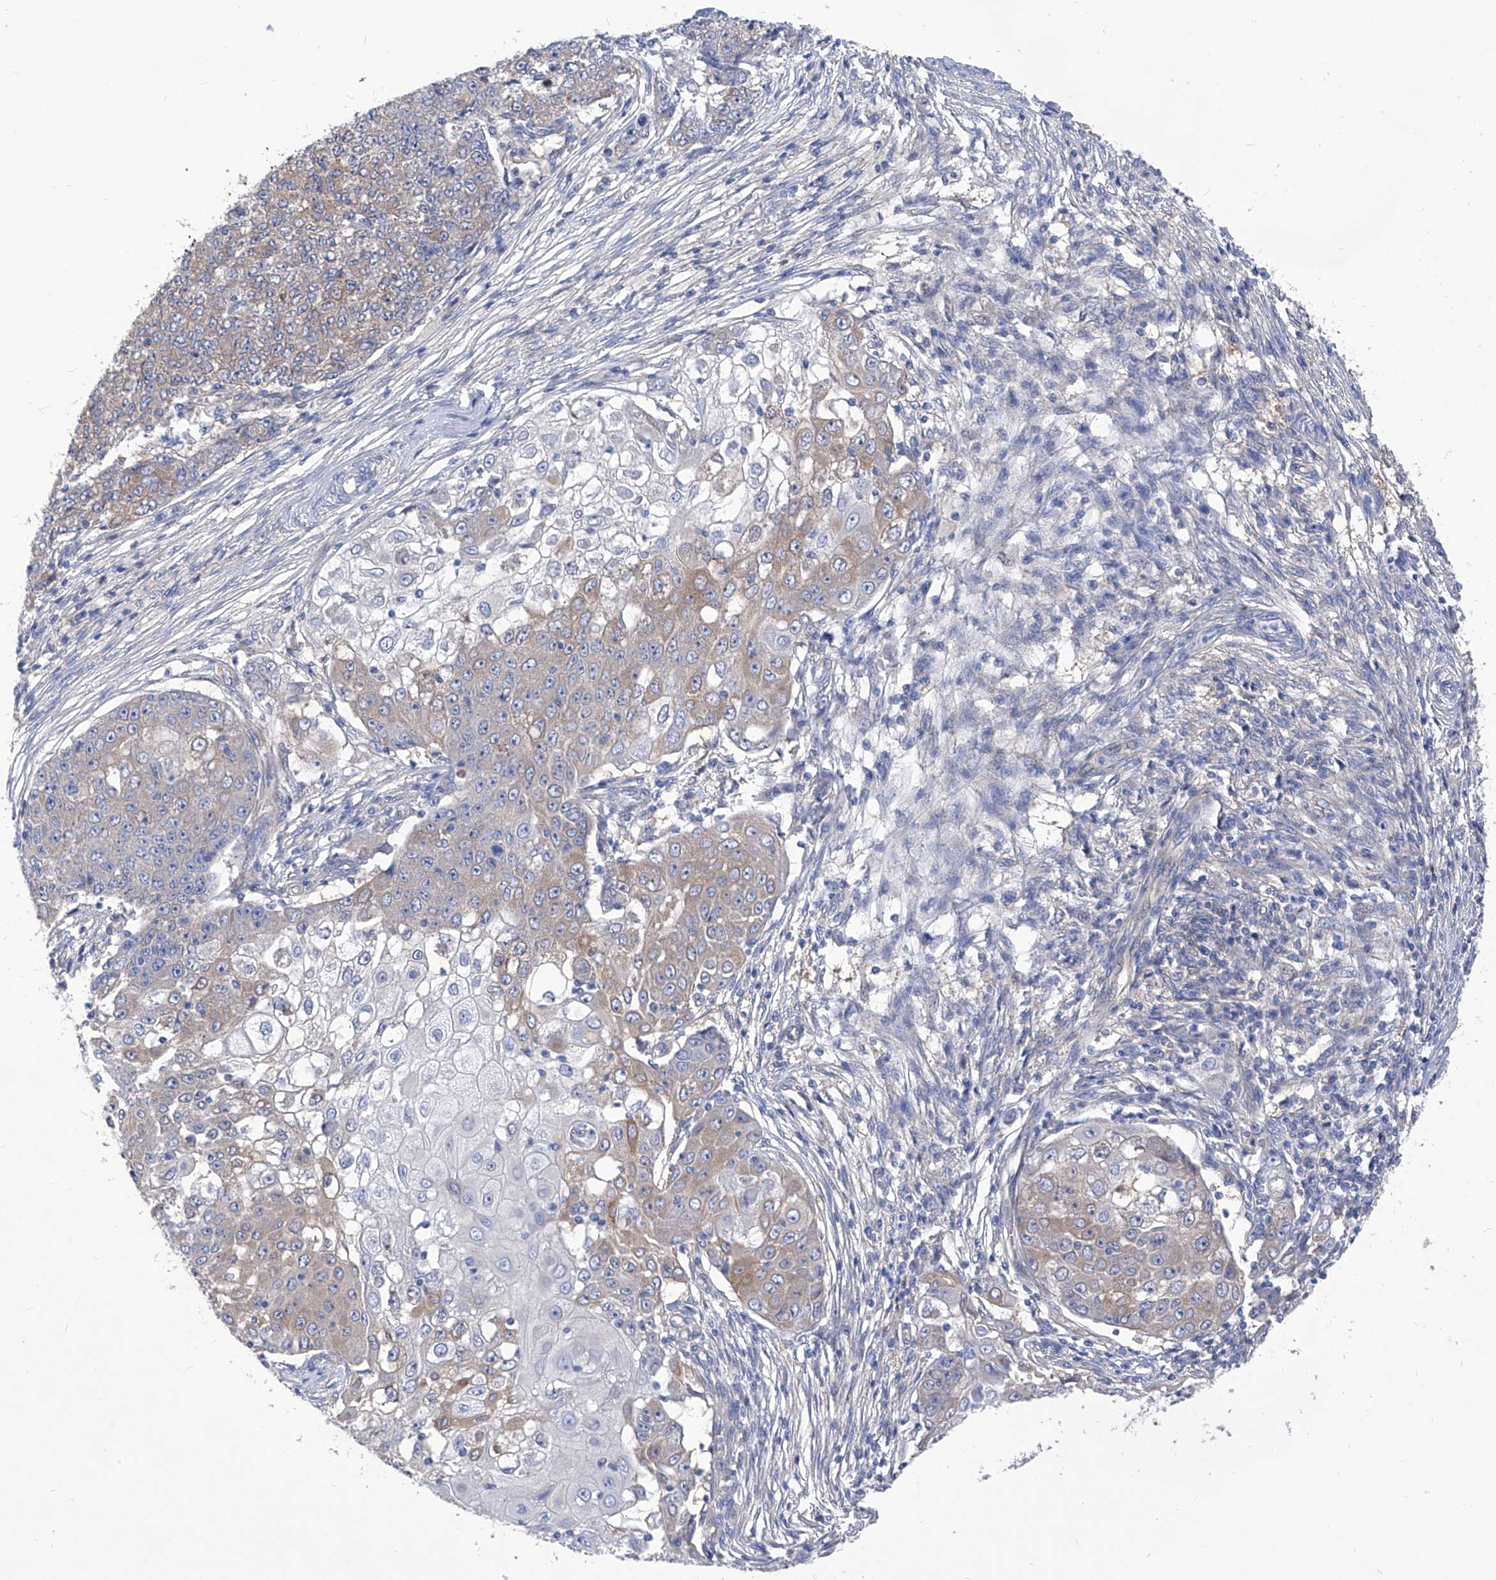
{"staining": {"intensity": "weak", "quantity": "25%-75%", "location": "cytoplasmic/membranous"}, "tissue": "ovarian cancer", "cell_type": "Tumor cells", "image_type": "cancer", "snomed": [{"axis": "morphology", "description": "Carcinoma, endometroid"}, {"axis": "topography", "description": "Ovary"}], "caption": "Brown immunohistochemical staining in ovarian cancer (endometroid carcinoma) exhibits weak cytoplasmic/membranous staining in about 25%-75% of tumor cells.", "gene": "XPNPEP1", "patient": {"sex": "female", "age": 42}}